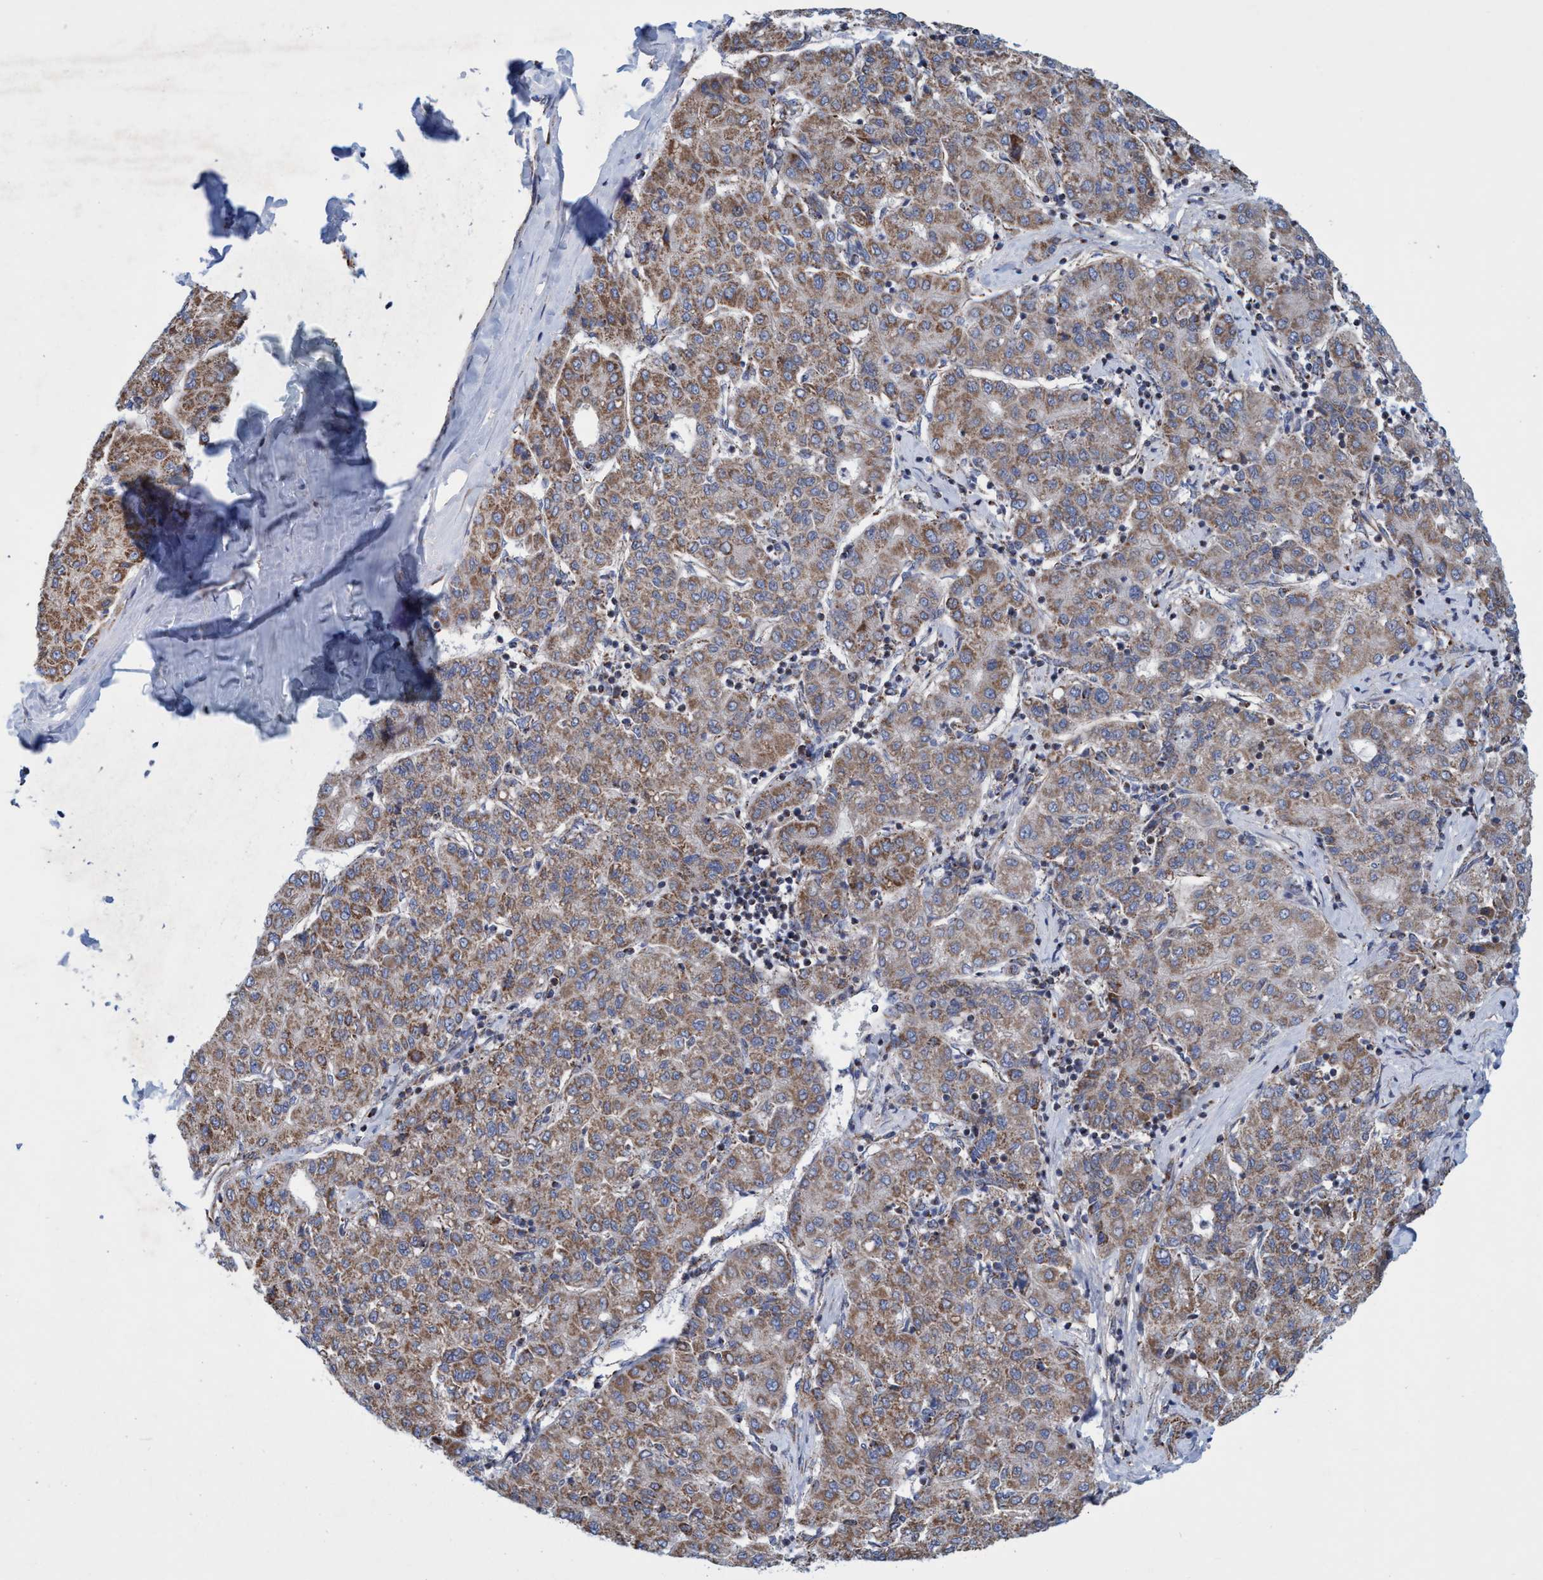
{"staining": {"intensity": "moderate", "quantity": ">75%", "location": "cytoplasmic/membranous"}, "tissue": "liver cancer", "cell_type": "Tumor cells", "image_type": "cancer", "snomed": [{"axis": "morphology", "description": "Carcinoma, Hepatocellular, NOS"}, {"axis": "topography", "description": "Liver"}], "caption": "Hepatocellular carcinoma (liver) stained for a protein (brown) demonstrates moderate cytoplasmic/membranous positive expression in about >75% of tumor cells.", "gene": "POLR1F", "patient": {"sex": "male", "age": 65}}